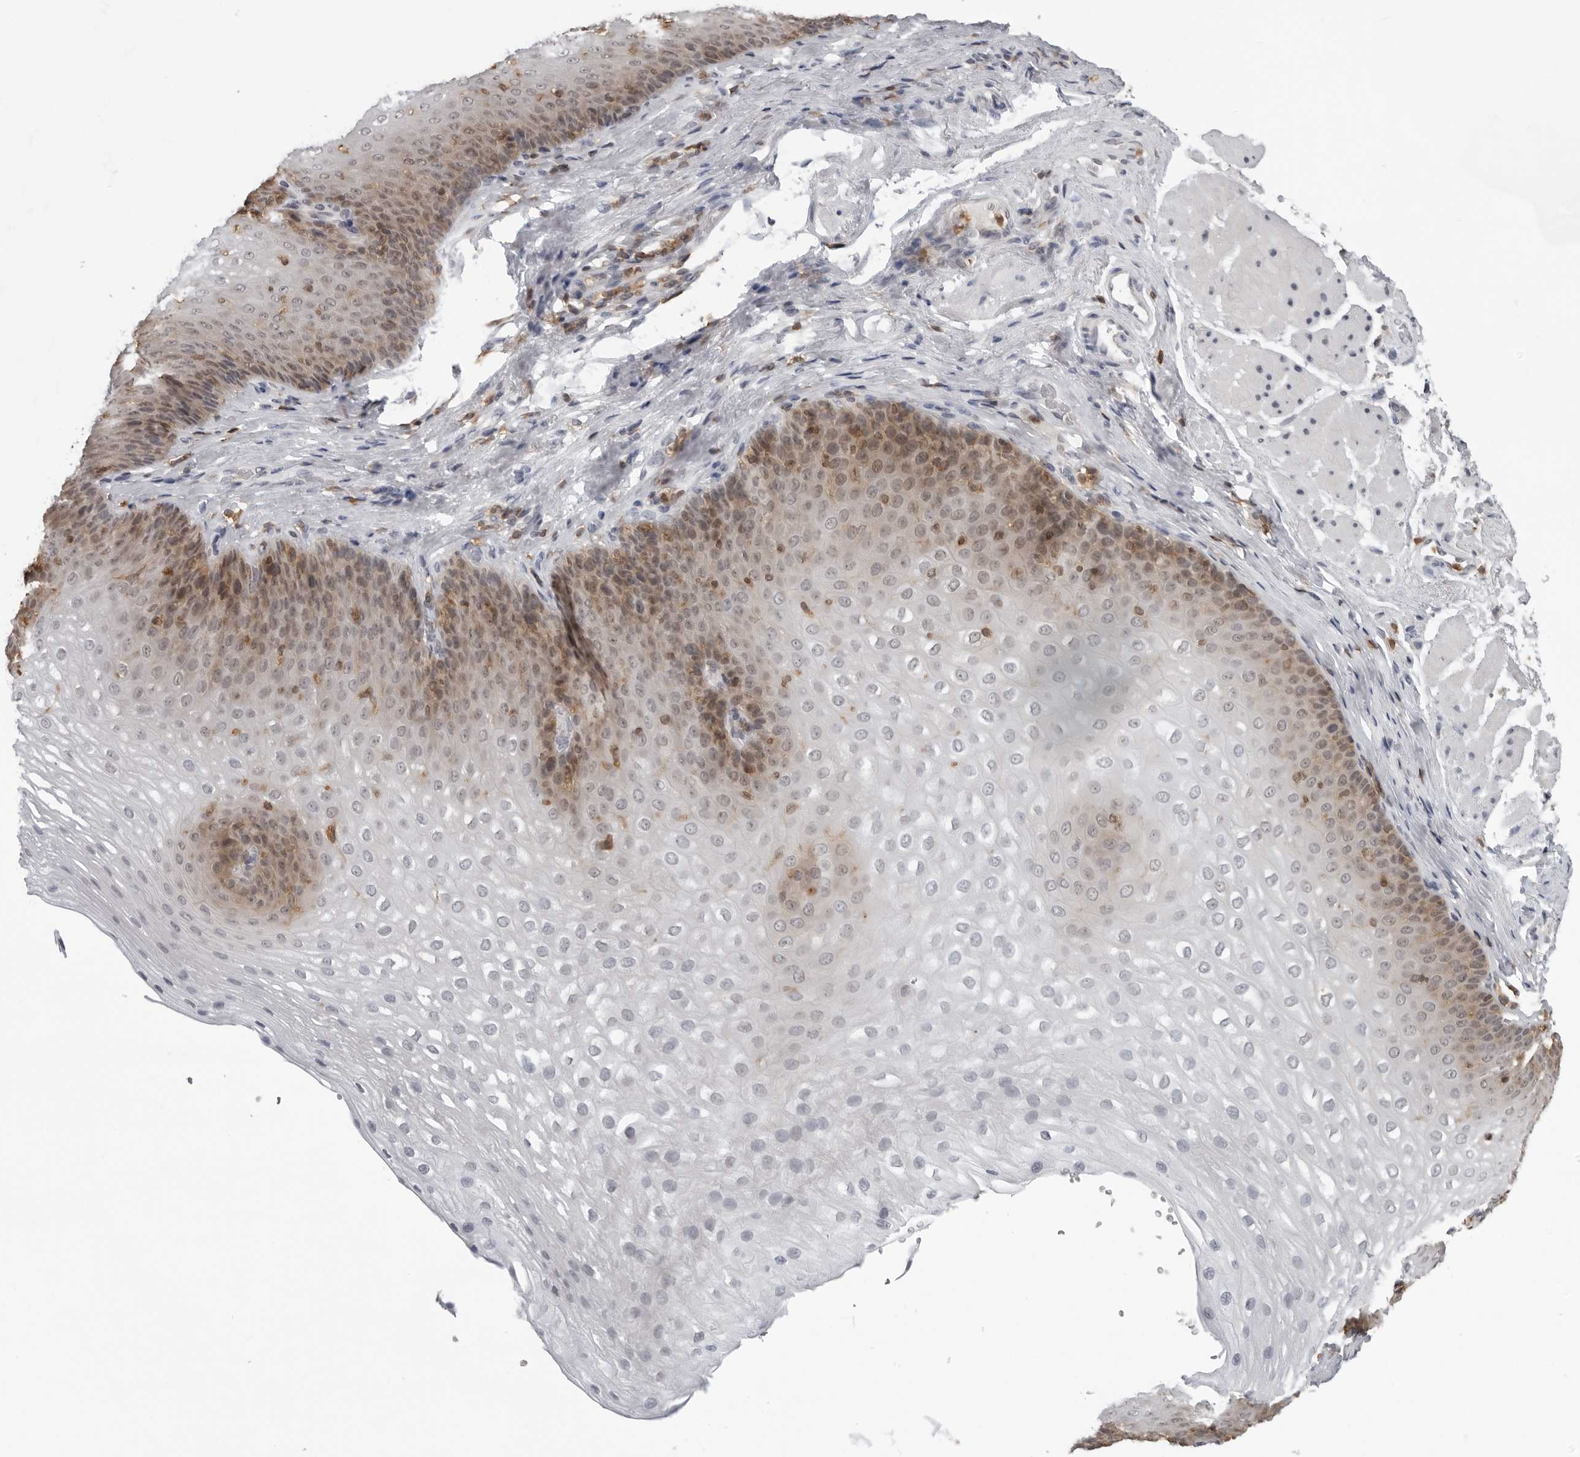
{"staining": {"intensity": "moderate", "quantity": "25%-75%", "location": "cytoplasmic/membranous"}, "tissue": "esophagus", "cell_type": "Squamous epithelial cells", "image_type": "normal", "snomed": [{"axis": "morphology", "description": "Normal tissue, NOS"}, {"axis": "topography", "description": "Esophagus"}], "caption": "Immunohistochemical staining of normal esophagus reveals medium levels of moderate cytoplasmic/membranous positivity in about 25%-75% of squamous epithelial cells. (DAB IHC, brown staining for protein, blue staining for nuclei).", "gene": "HSPH1", "patient": {"sex": "female", "age": 66}}